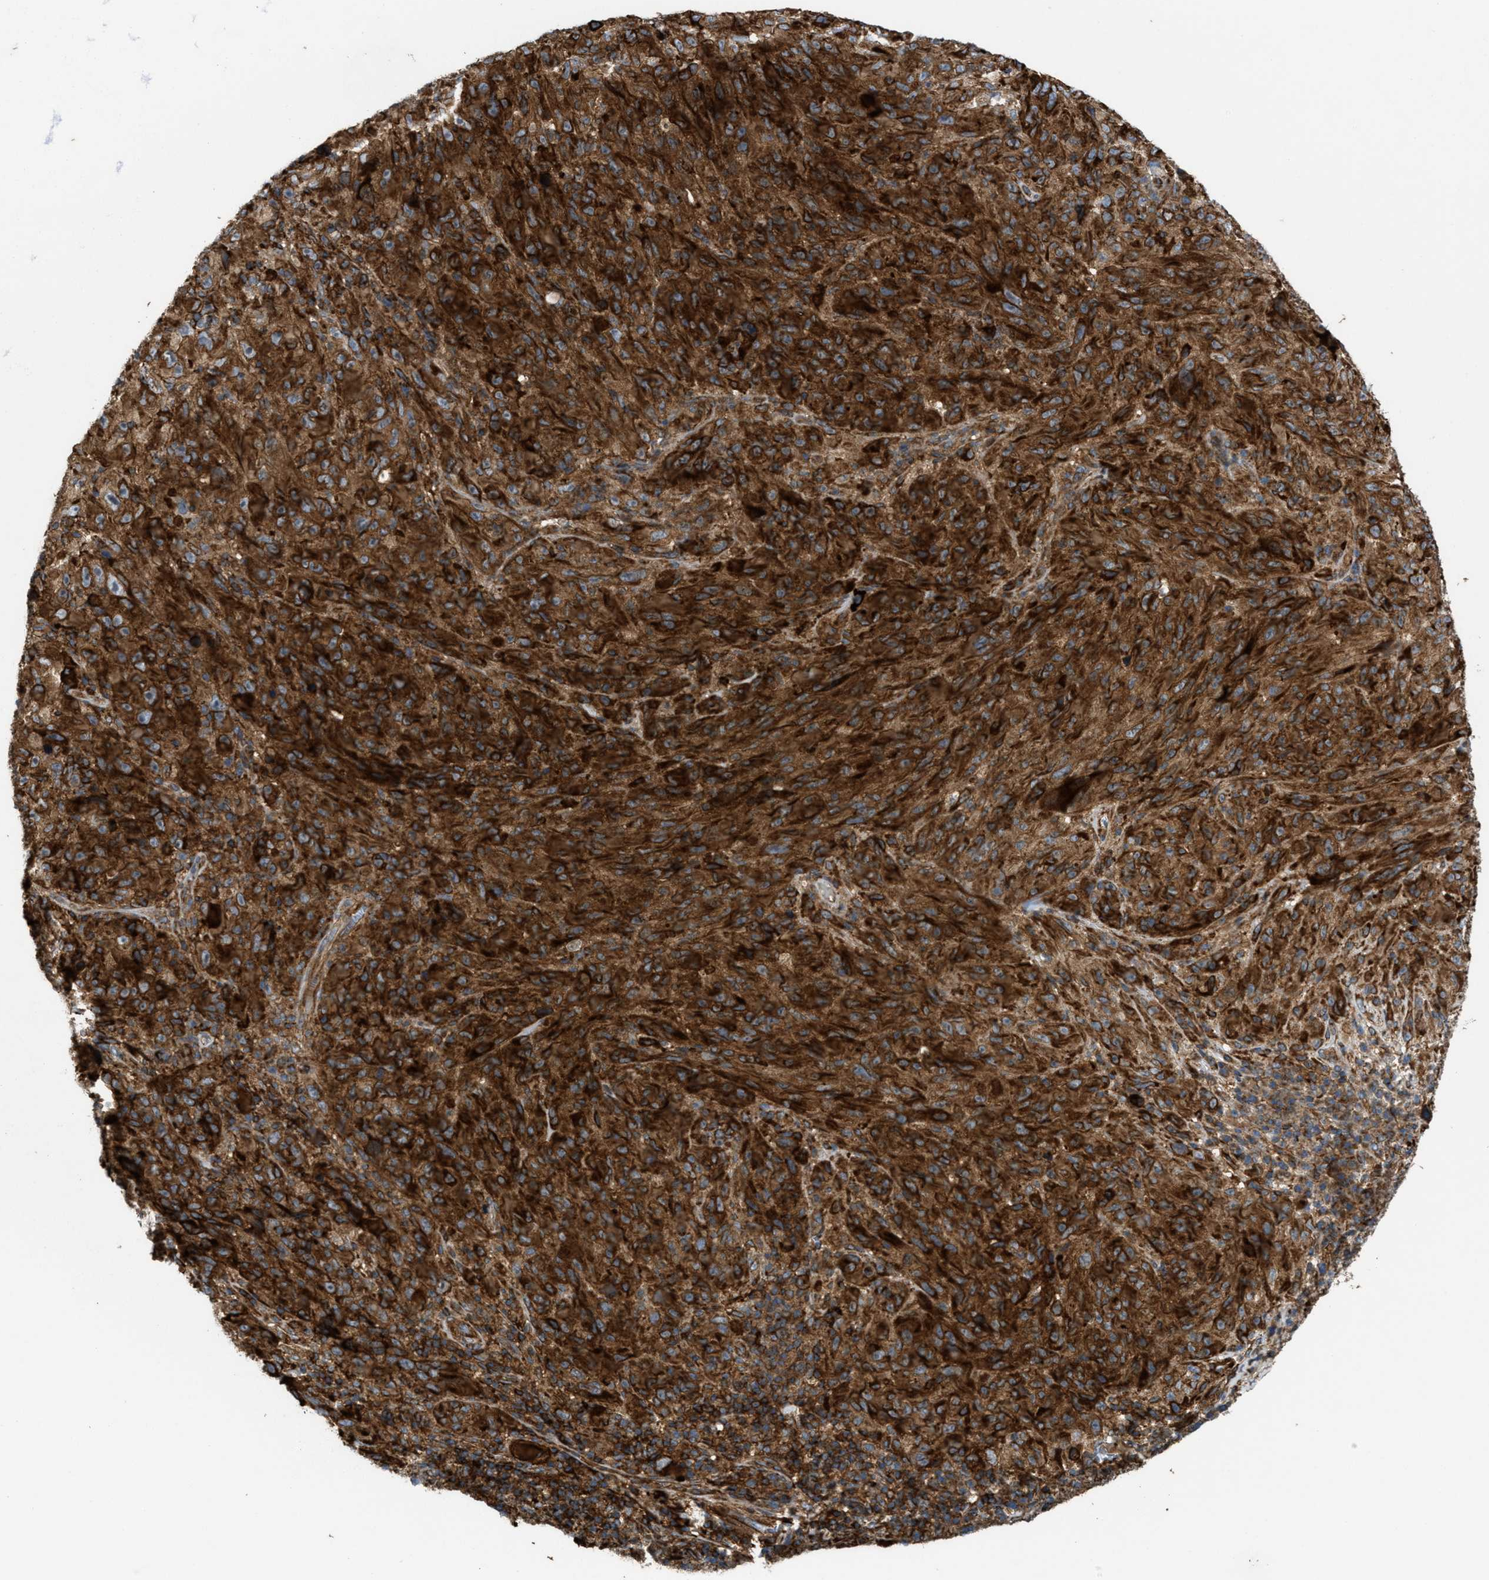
{"staining": {"intensity": "strong", "quantity": ">75%", "location": "cytoplasmic/membranous"}, "tissue": "melanoma", "cell_type": "Tumor cells", "image_type": "cancer", "snomed": [{"axis": "morphology", "description": "Malignant melanoma, NOS"}, {"axis": "topography", "description": "Skin of head"}], "caption": "Protein expression analysis of melanoma exhibits strong cytoplasmic/membranous staining in approximately >75% of tumor cells. Nuclei are stained in blue.", "gene": "EGLN1", "patient": {"sex": "male", "age": 96}}